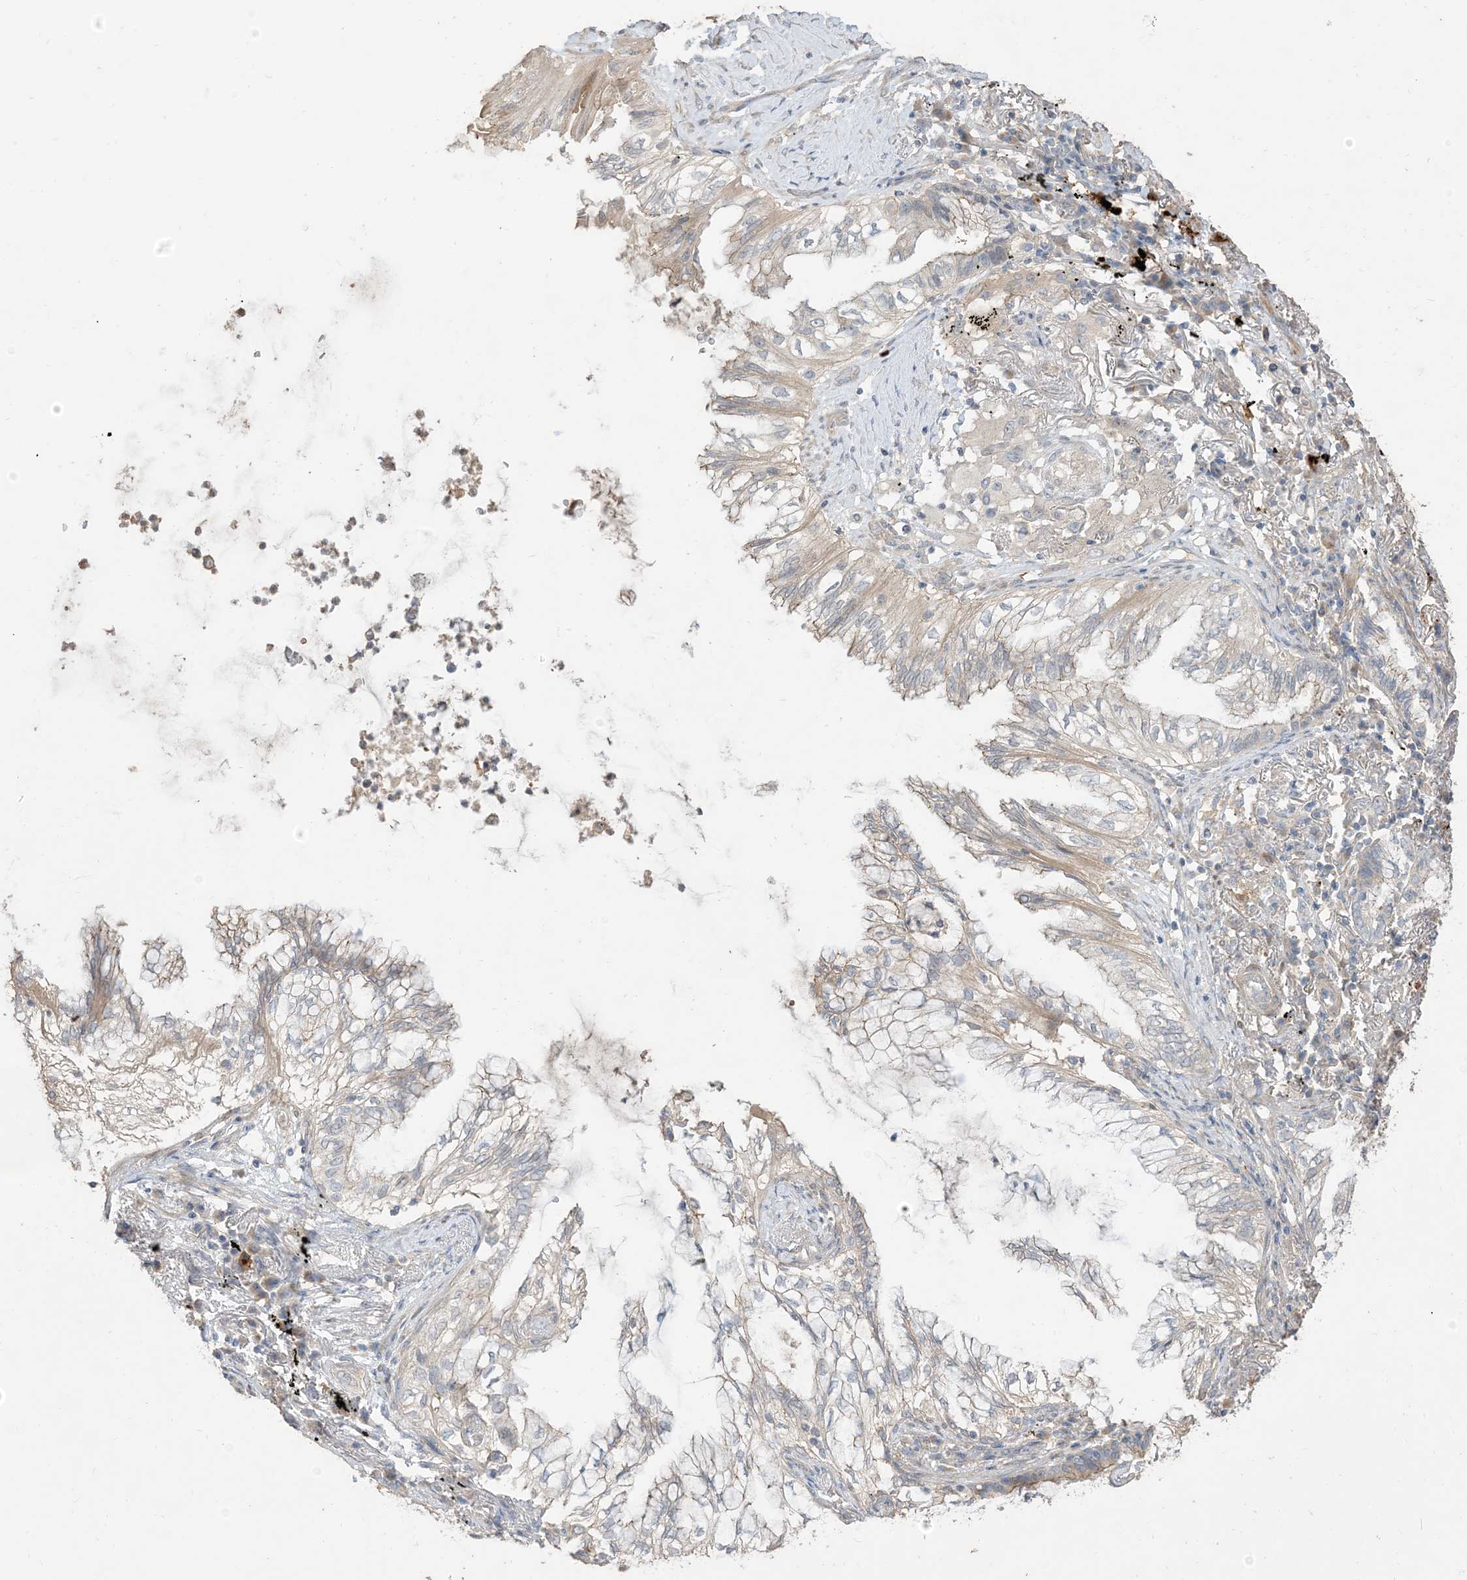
{"staining": {"intensity": "negative", "quantity": "none", "location": "none"}, "tissue": "lung cancer", "cell_type": "Tumor cells", "image_type": "cancer", "snomed": [{"axis": "morphology", "description": "Adenocarcinoma, NOS"}, {"axis": "topography", "description": "Lung"}], "caption": "This is a image of IHC staining of lung cancer, which shows no expression in tumor cells.", "gene": "RNF175", "patient": {"sex": "female", "age": 70}}